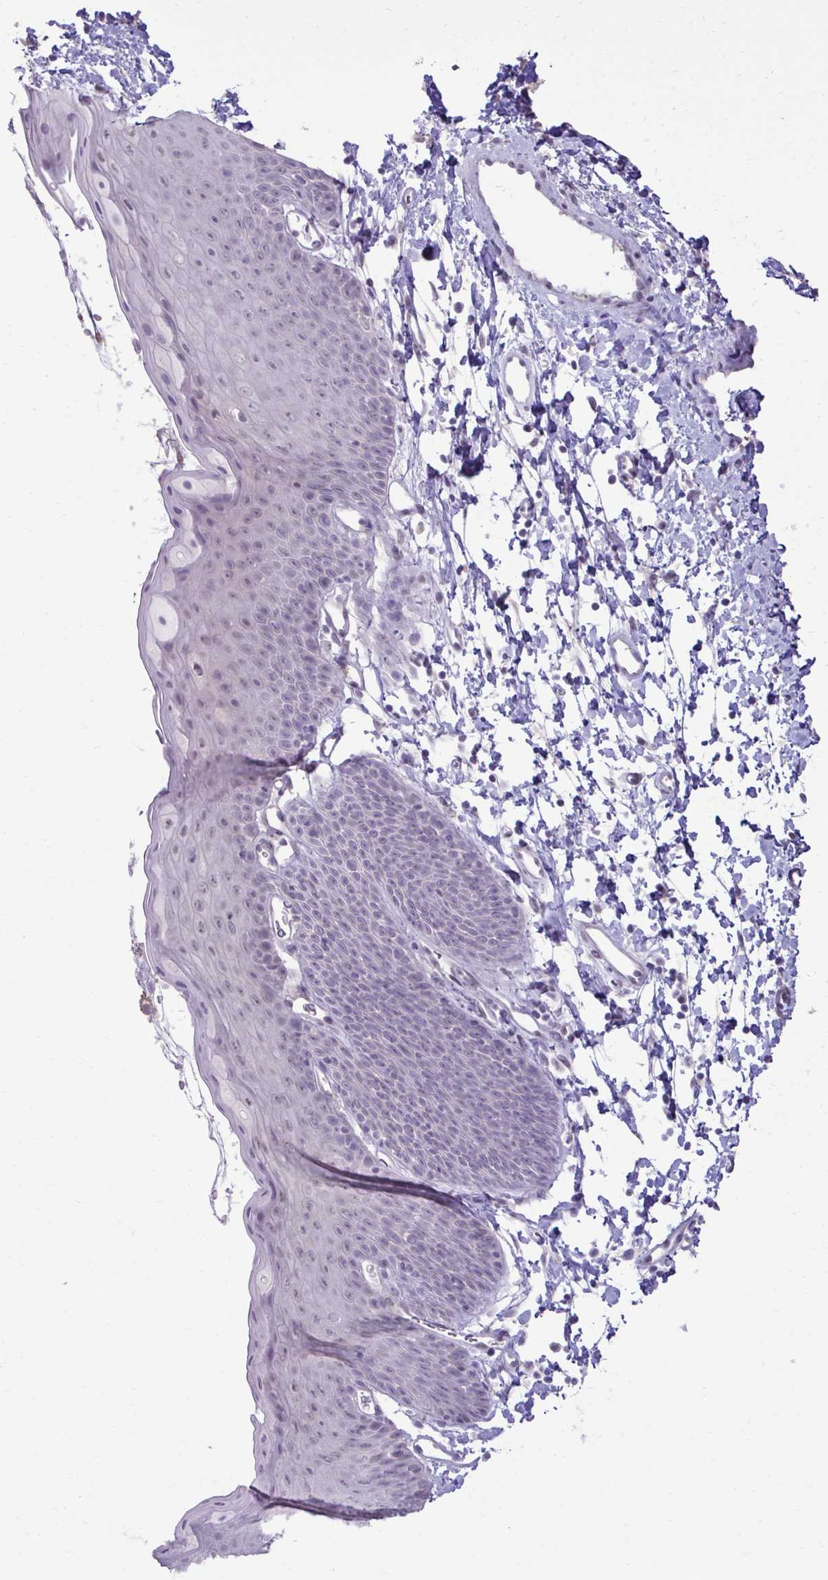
{"staining": {"intensity": "moderate", "quantity": "<25%", "location": "cytoplasmic/membranous"}, "tissue": "skin", "cell_type": "Epidermal cells", "image_type": "normal", "snomed": [{"axis": "morphology", "description": "Normal tissue, NOS"}, {"axis": "topography", "description": "Anal"}], "caption": "Skin stained with IHC demonstrates moderate cytoplasmic/membranous positivity in about <25% of epidermal cells. (IHC, brightfield microscopy, high magnification).", "gene": "SLC30A3", "patient": {"sex": "male", "age": 53}}